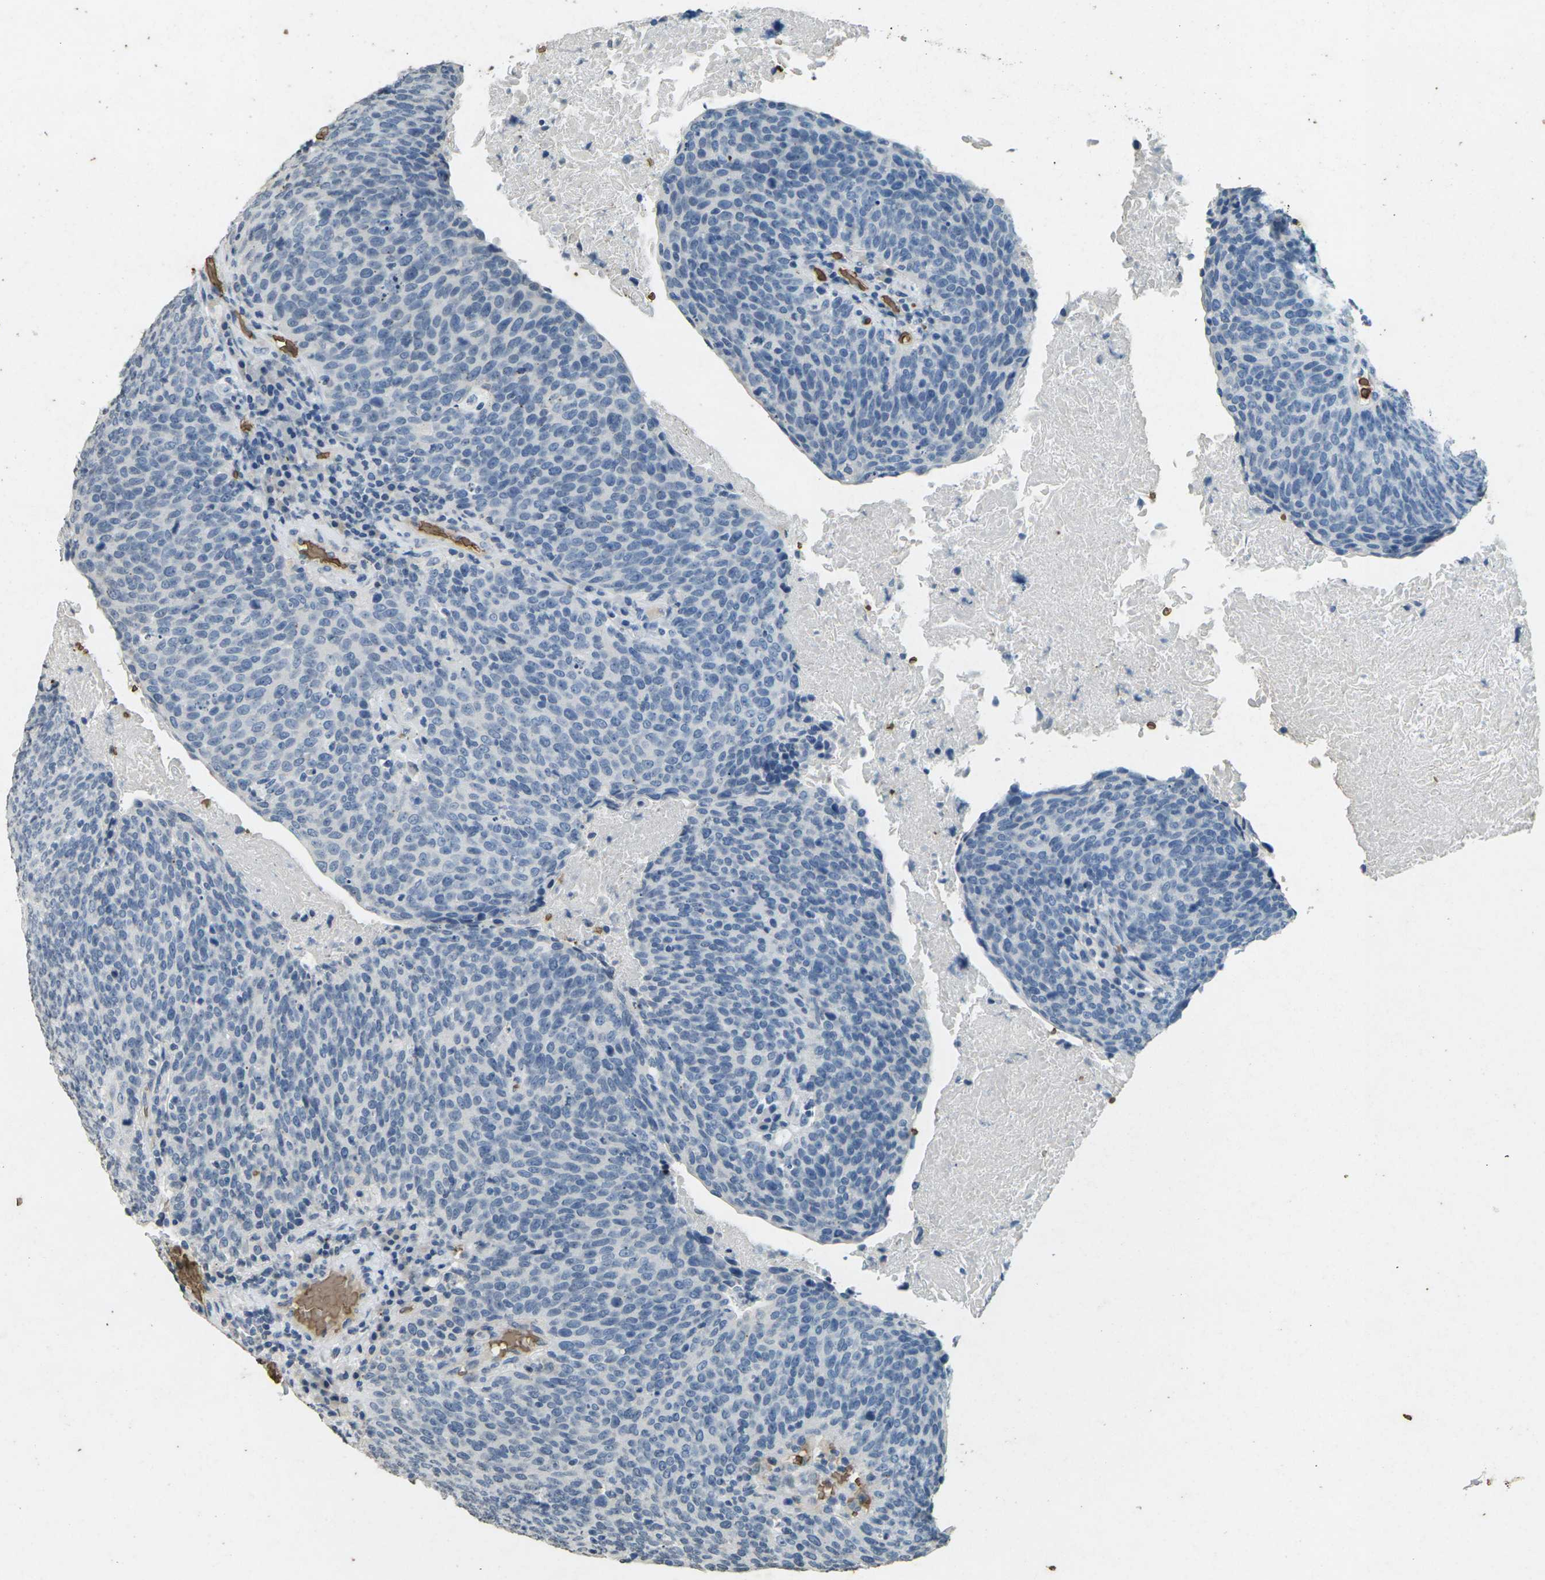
{"staining": {"intensity": "negative", "quantity": "none", "location": "none"}, "tissue": "head and neck cancer", "cell_type": "Tumor cells", "image_type": "cancer", "snomed": [{"axis": "morphology", "description": "Squamous cell carcinoma, NOS"}, {"axis": "morphology", "description": "Squamous cell carcinoma, metastatic, NOS"}, {"axis": "topography", "description": "Lymph node"}, {"axis": "topography", "description": "Head-Neck"}], "caption": "The photomicrograph demonstrates no staining of tumor cells in head and neck cancer (metastatic squamous cell carcinoma). Nuclei are stained in blue.", "gene": "HBB", "patient": {"sex": "male", "age": 62}}